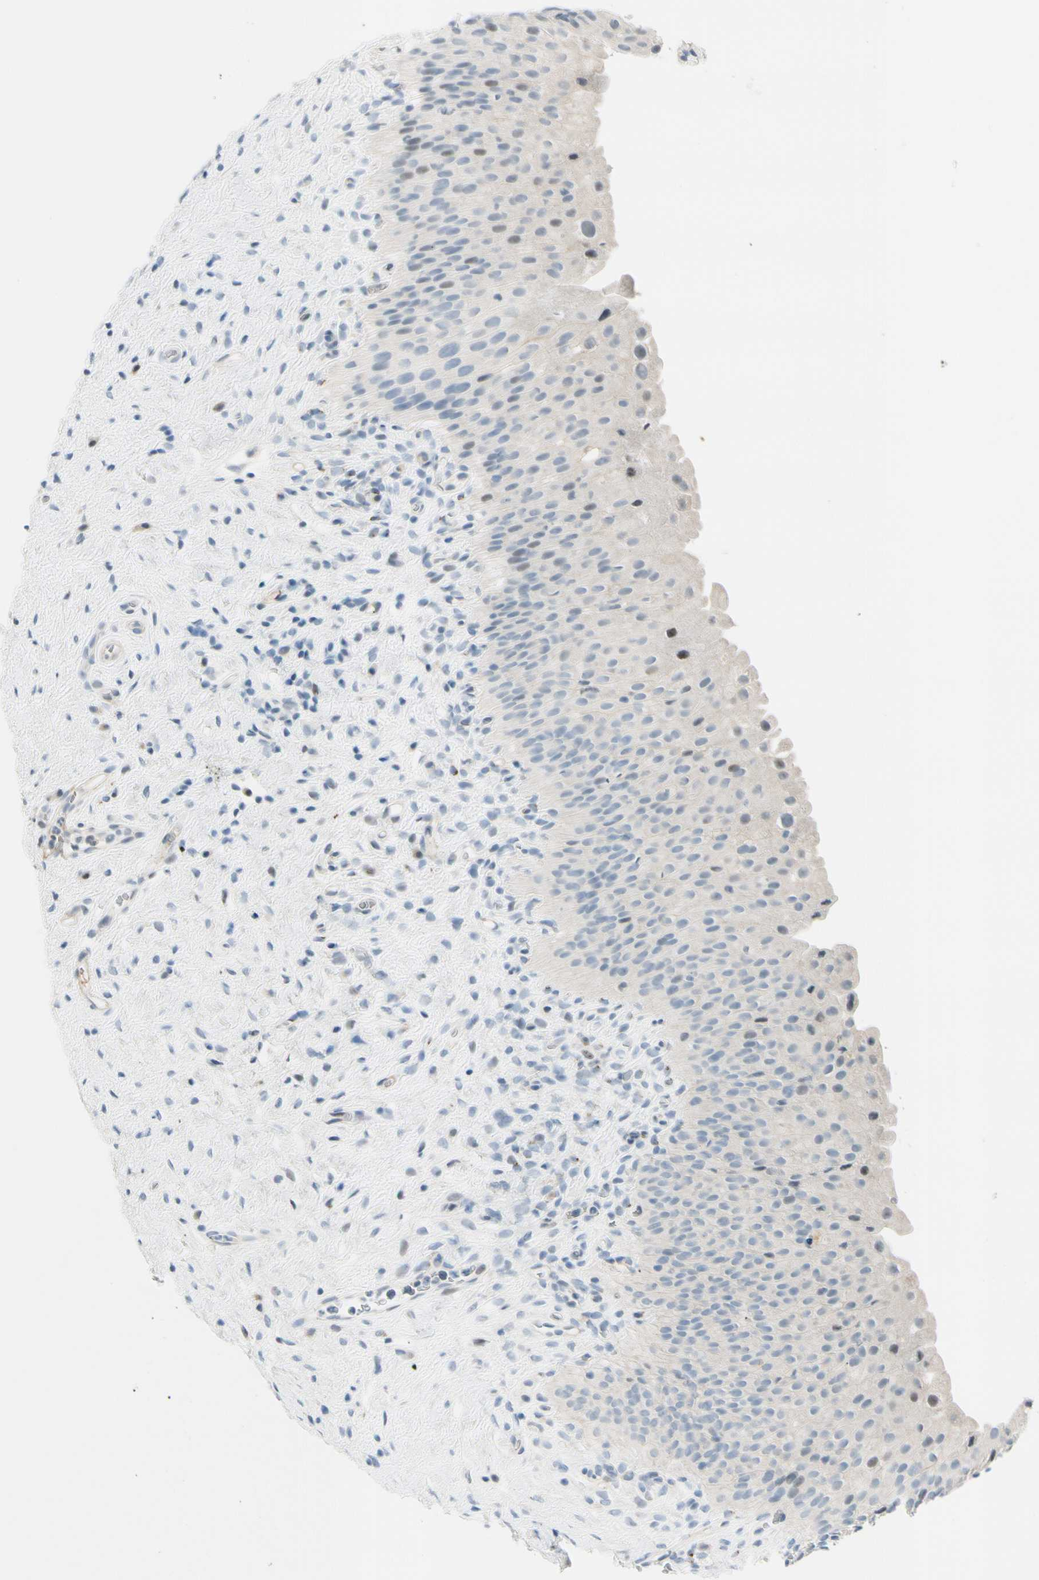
{"staining": {"intensity": "moderate", "quantity": "<25%", "location": "nuclear"}, "tissue": "urinary bladder", "cell_type": "Urothelial cells", "image_type": "normal", "snomed": [{"axis": "morphology", "description": "Normal tissue, NOS"}, {"axis": "morphology", "description": "Urothelial carcinoma, High grade"}, {"axis": "topography", "description": "Urinary bladder"}], "caption": "Immunohistochemical staining of benign urinary bladder displays moderate nuclear protein staining in about <25% of urothelial cells.", "gene": "B4GALNT1", "patient": {"sex": "male", "age": 46}}